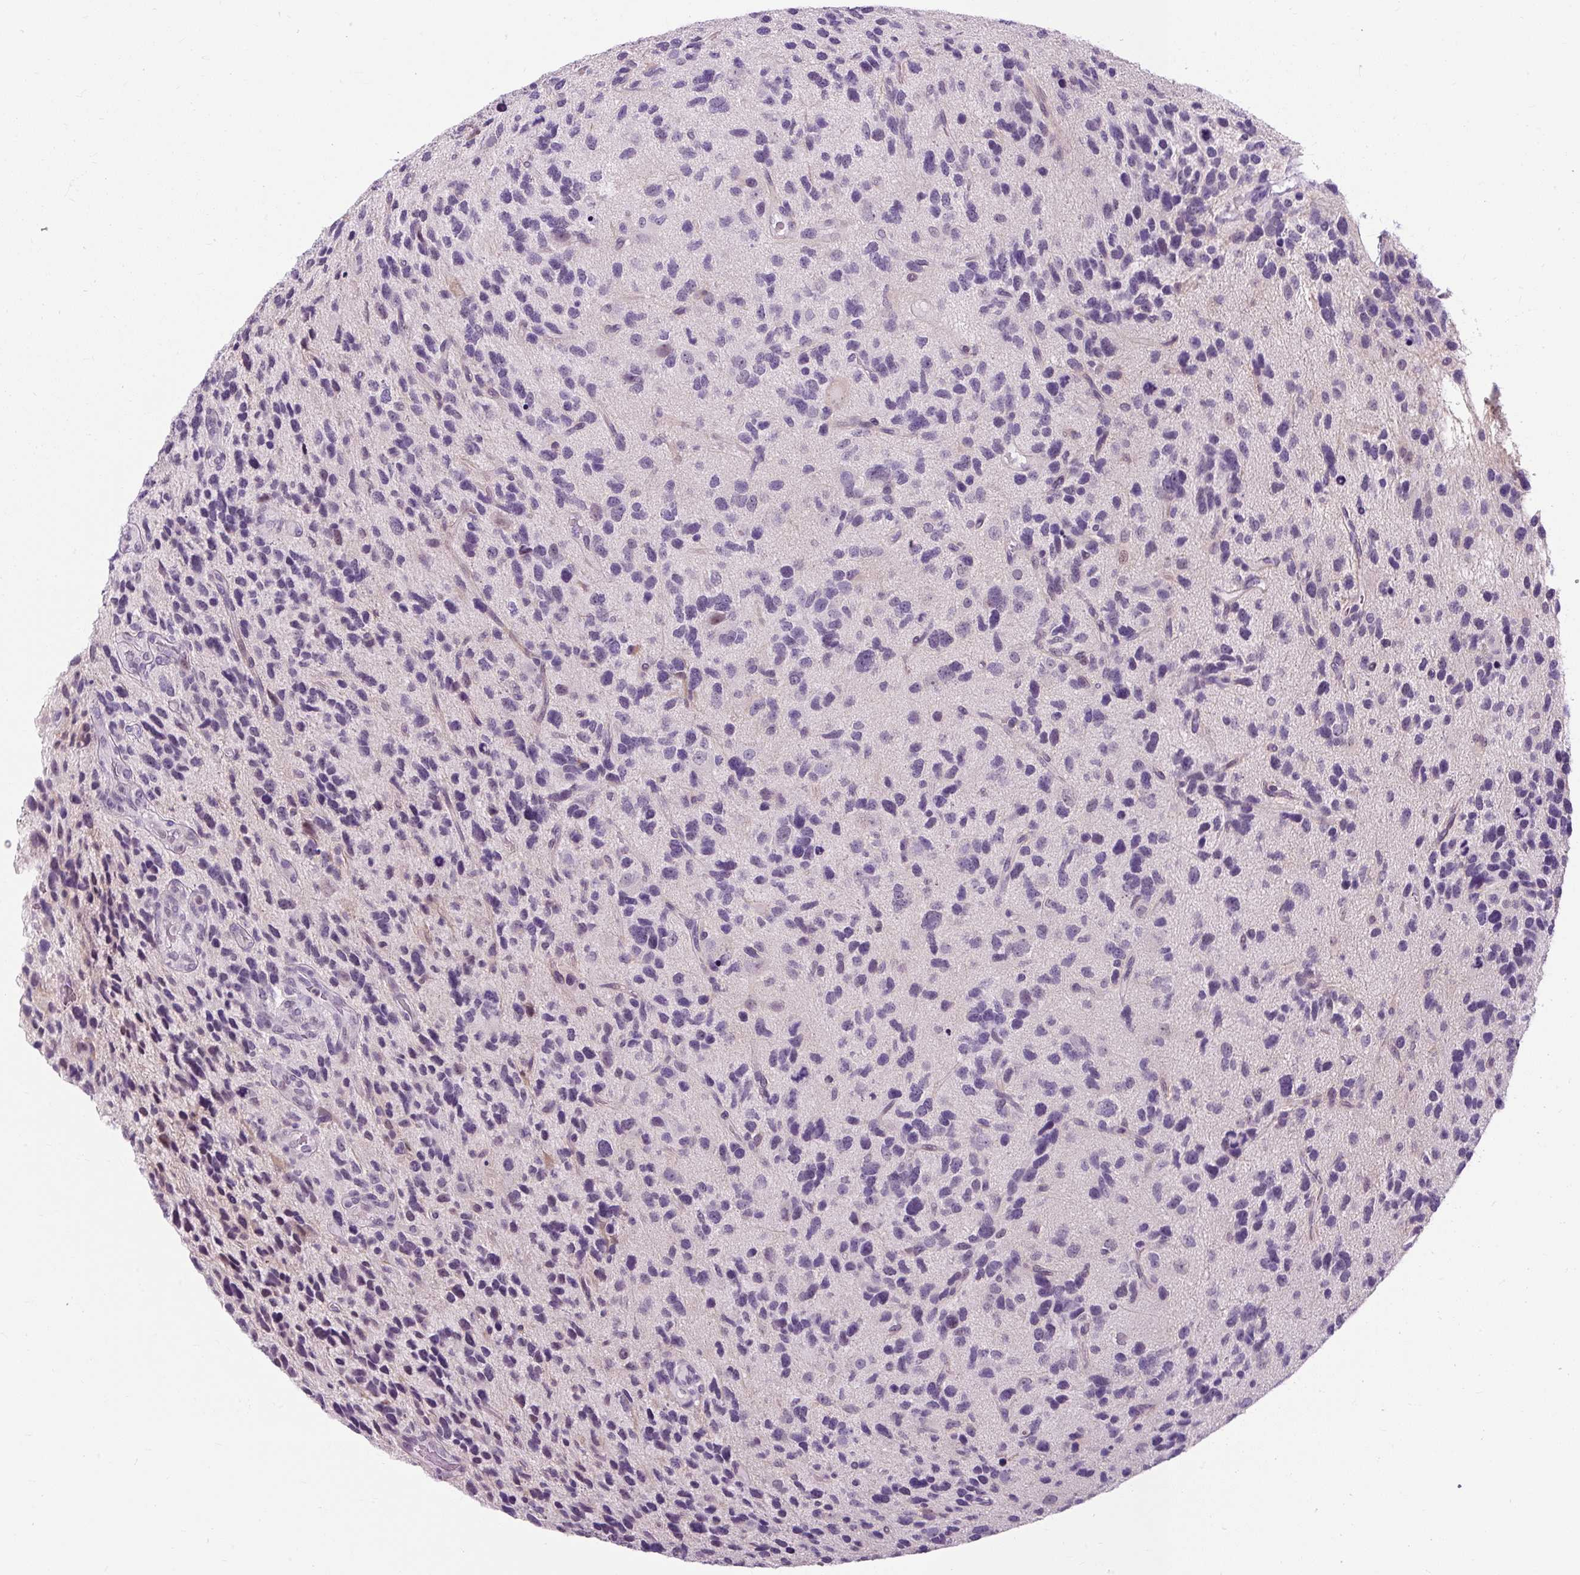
{"staining": {"intensity": "negative", "quantity": "none", "location": "none"}, "tissue": "glioma", "cell_type": "Tumor cells", "image_type": "cancer", "snomed": [{"axis": "morphology", "description": "Glioma, malignant, High grade"}, {"axis": "topography", "description": "Brain"}], "caption": "High magnification brightfield microscopy of glioma stained with DAB (brown) and counterstained with hematoxylin (blue): tumor cells show no significant expression. Nuclei are stained in blue.", "gene": "RYBP", "patient": {"sex": "female", "age": 58}}